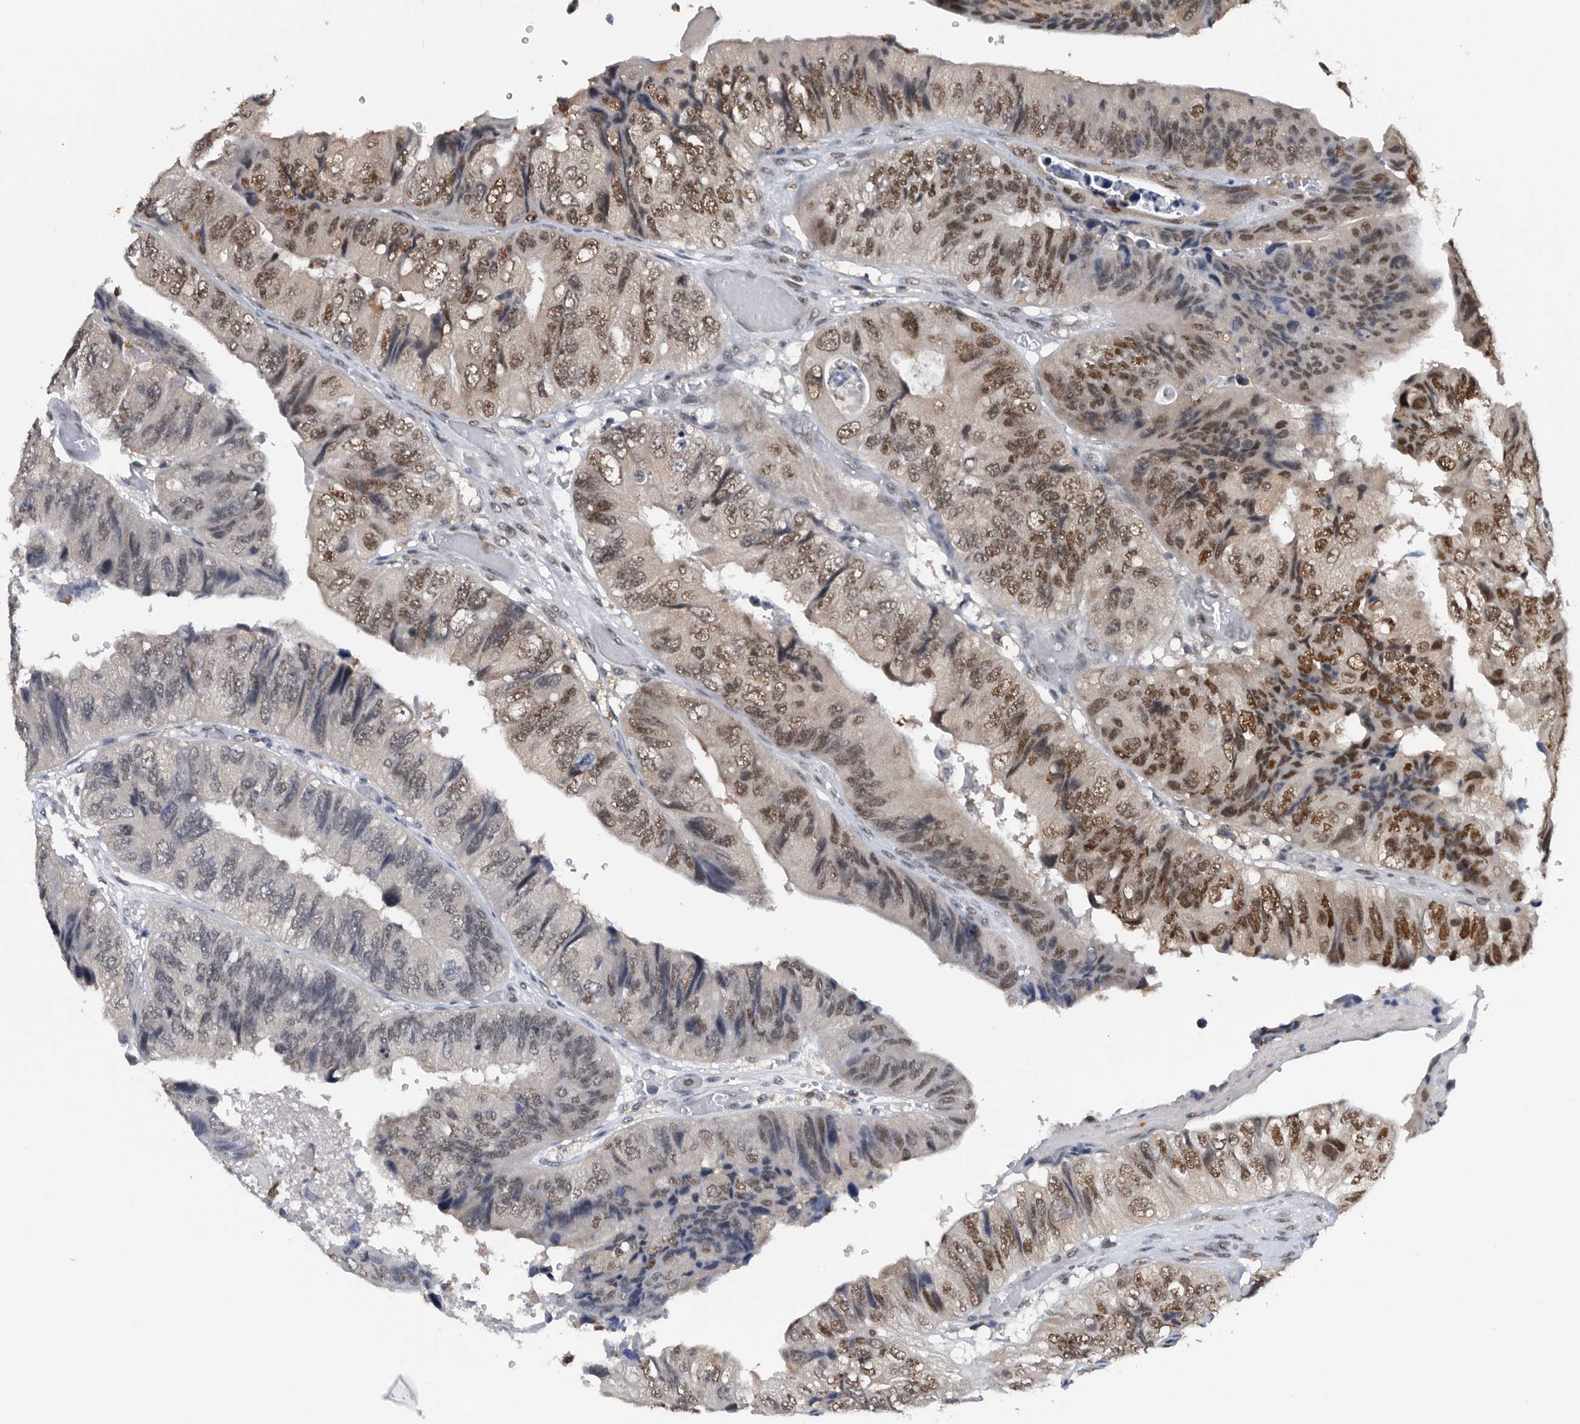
{"staining": {"intensity": "strong", "quantity": "25%-75%", "location": "nuclear"}, "tissue": "colorectal cancer", "cell_type": "Tumor cells", "image_type": "cancer", "snomed": [{"axis": "morphology", "description": "Adenocarcinoma, NOS"}, {"axis": "topography", "description": "Rectum"}], "caption": "Immunohistochemistry (IHC) staining of adenocarcinoma (colorectal), which reveals high levels of strong nuclear staining in about 25%-75% of tumor cells indicating strong nuclear protein expression. The staining was performed using DAB (3,3'-diaminobenzidine) (brown) for protein detection and nuclei were counterstained in hematoxylin (blue).", "gene": "ZNF260", "patient": {"sex": "male", "age": 63}}